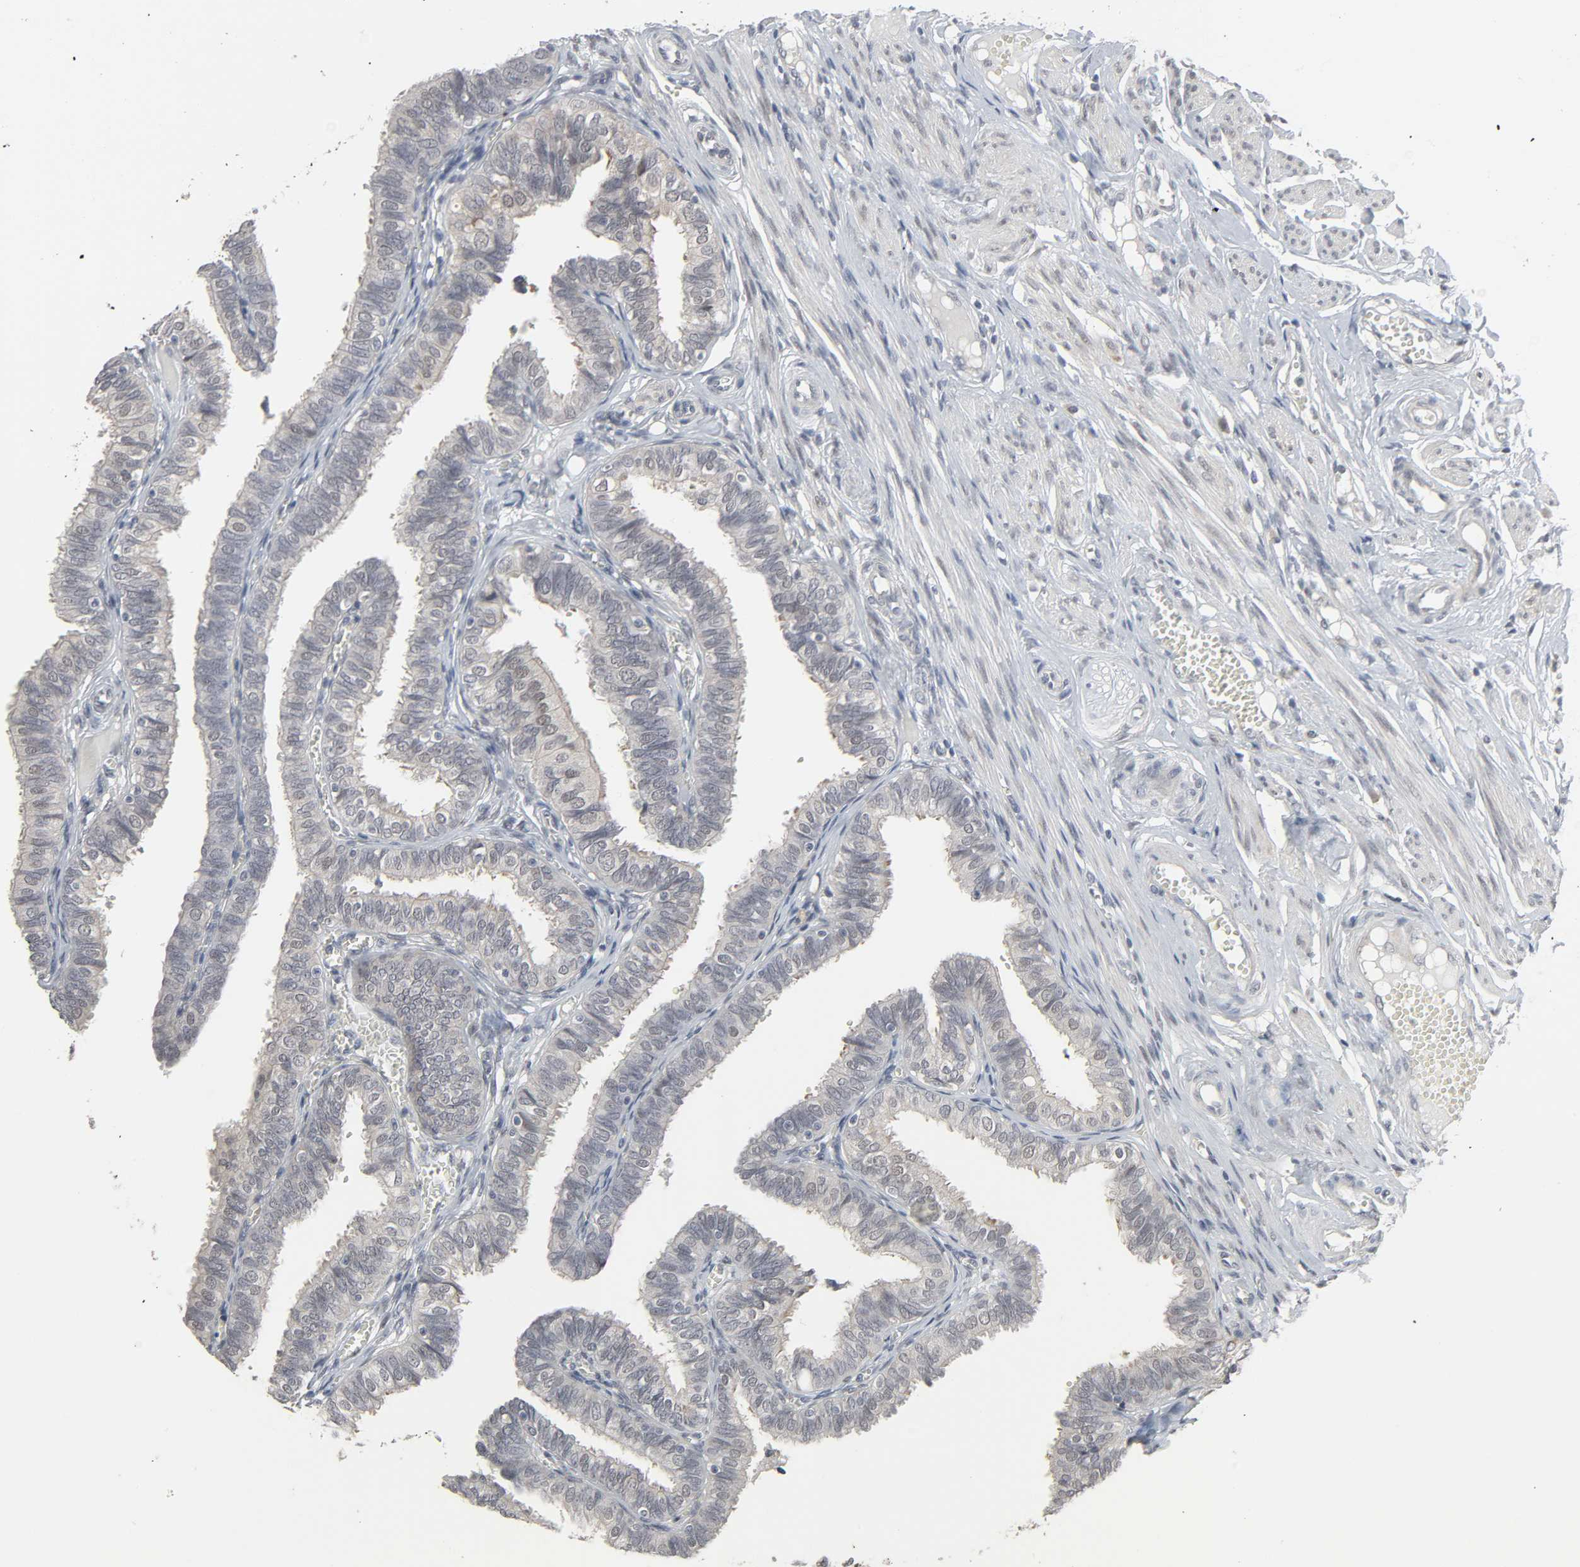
{"staining": {"intensity": "weak", "quantity": "25%-75%", "location": "cytoplasmic/membranous"}, "tissue": "fallopian tube", "cell_type": "Glandular cells", "image_type": "normal", "snomed": [{"axis": "morphology", "description": "Normal tissue, NOS"}, {"axis": "topography", "description": "Fallopian tube"}], "caption": "Glandular cells display low levels of weak cytoplasmic/membranous expression in approximately 25%-75% of cells in unremarkable human fallopian tube. The staining is performed using DAB brown chromogen to label protein expression. The nuclei are counter-stained blue using hematoxylin.", "gene": "ZNF222", "patient": {"sex": "female", "age": 46}}